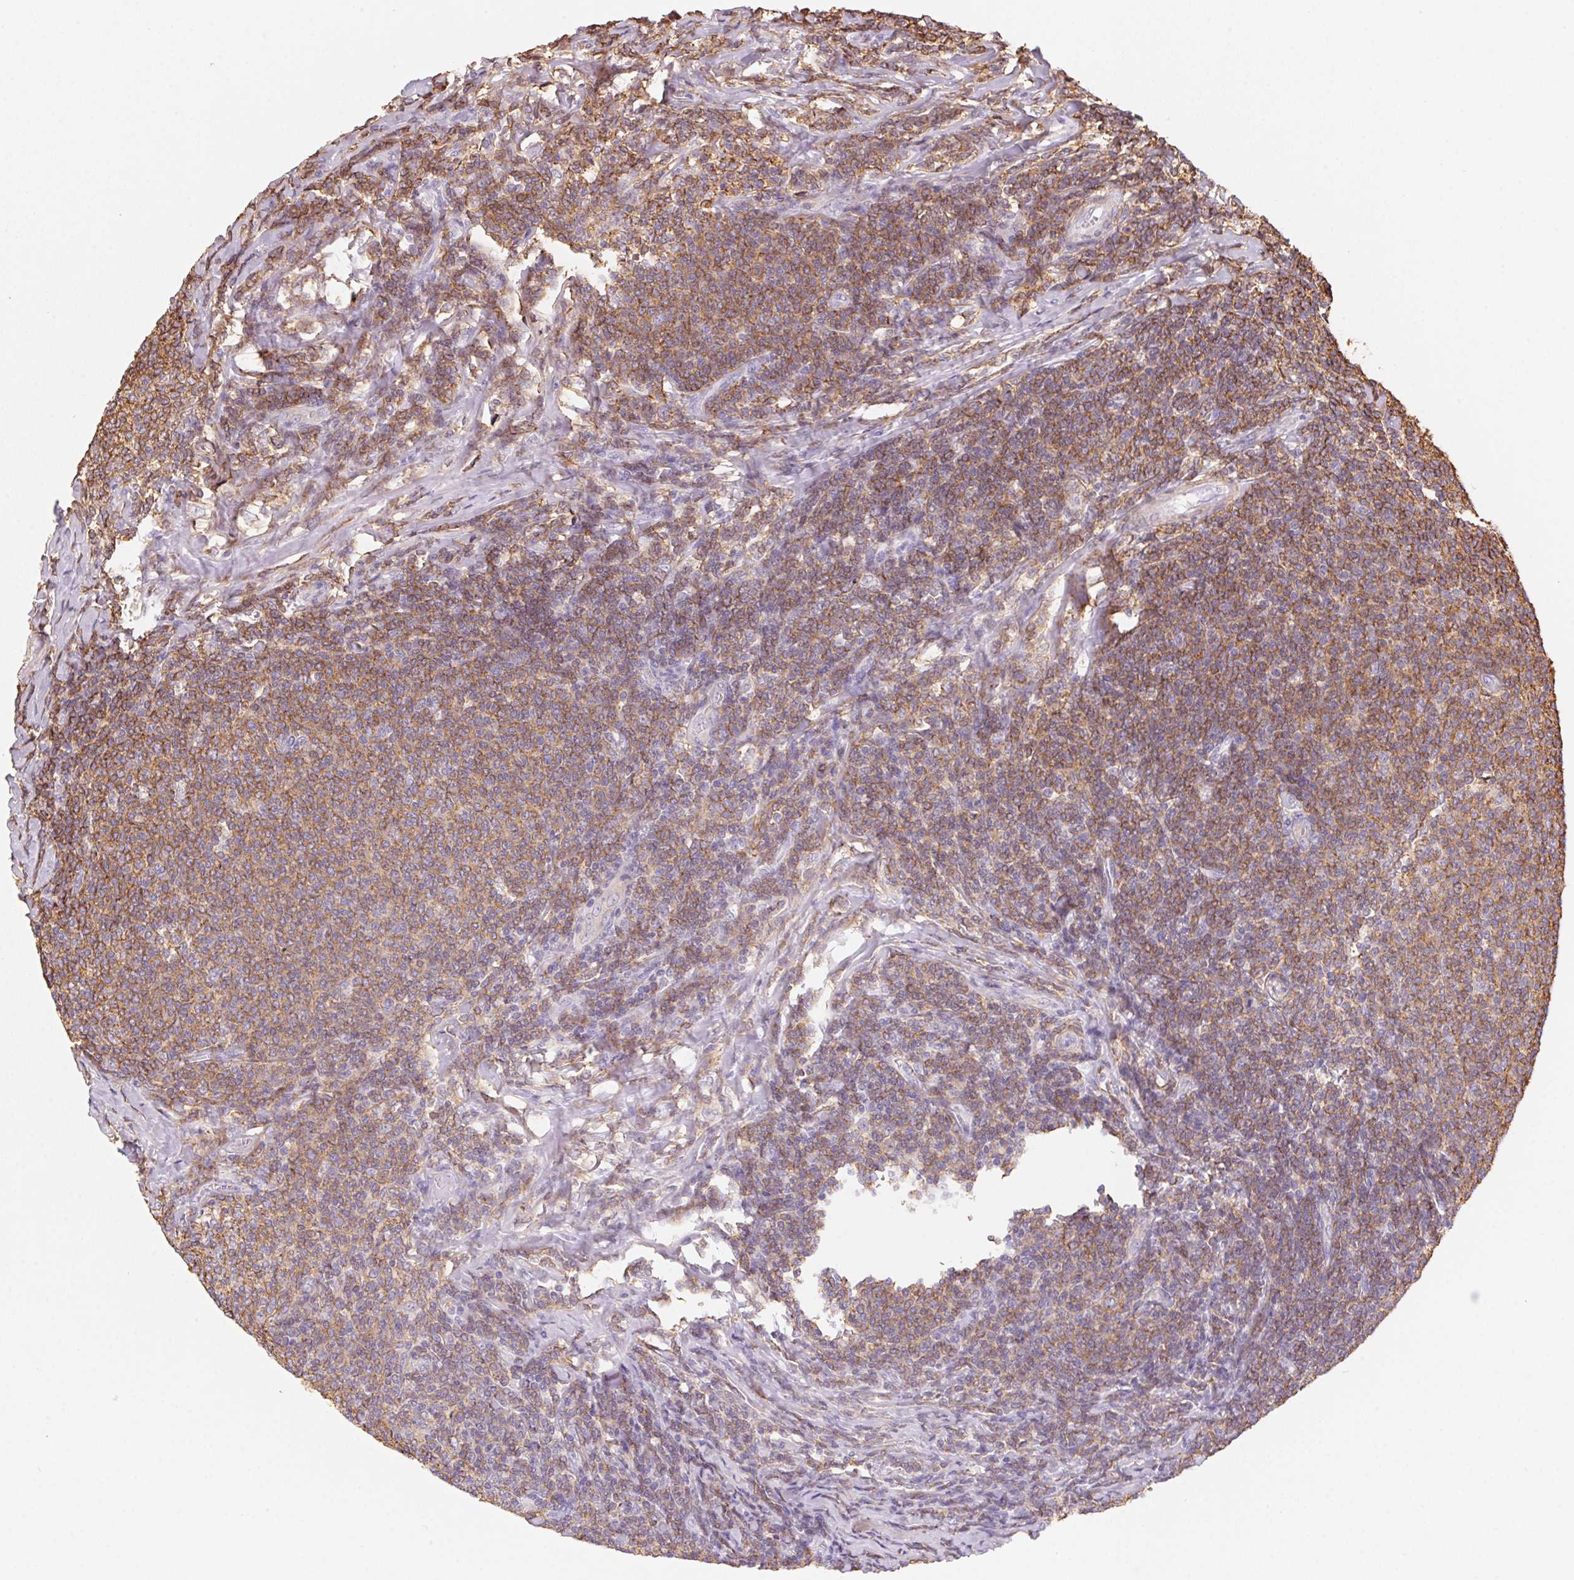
{"staining": {"intensity": "moderate", "quantity": ">75%", "location": "cytoplasmic/membranous"}, "tissue": "lymphoma", "cell_type": "Tumor cells", "image_type": "cancer", "snomed": [{"axis": "morphology", "description": "Malignant lymphoma, non-Hodgkin's type, Low grade"}, {"axis": "topography", "description": "Lymph node"}], "caption": "Low-grade malignant lymphoma, non-Hodgkin's type stained with DAB IHC demonstrates medium levels of moderate cytoplasmic/membranous positivity in approximately >75% of tumor cells.", "gene": "PRPH", "patient": {"sex": "male", "age": 52}}